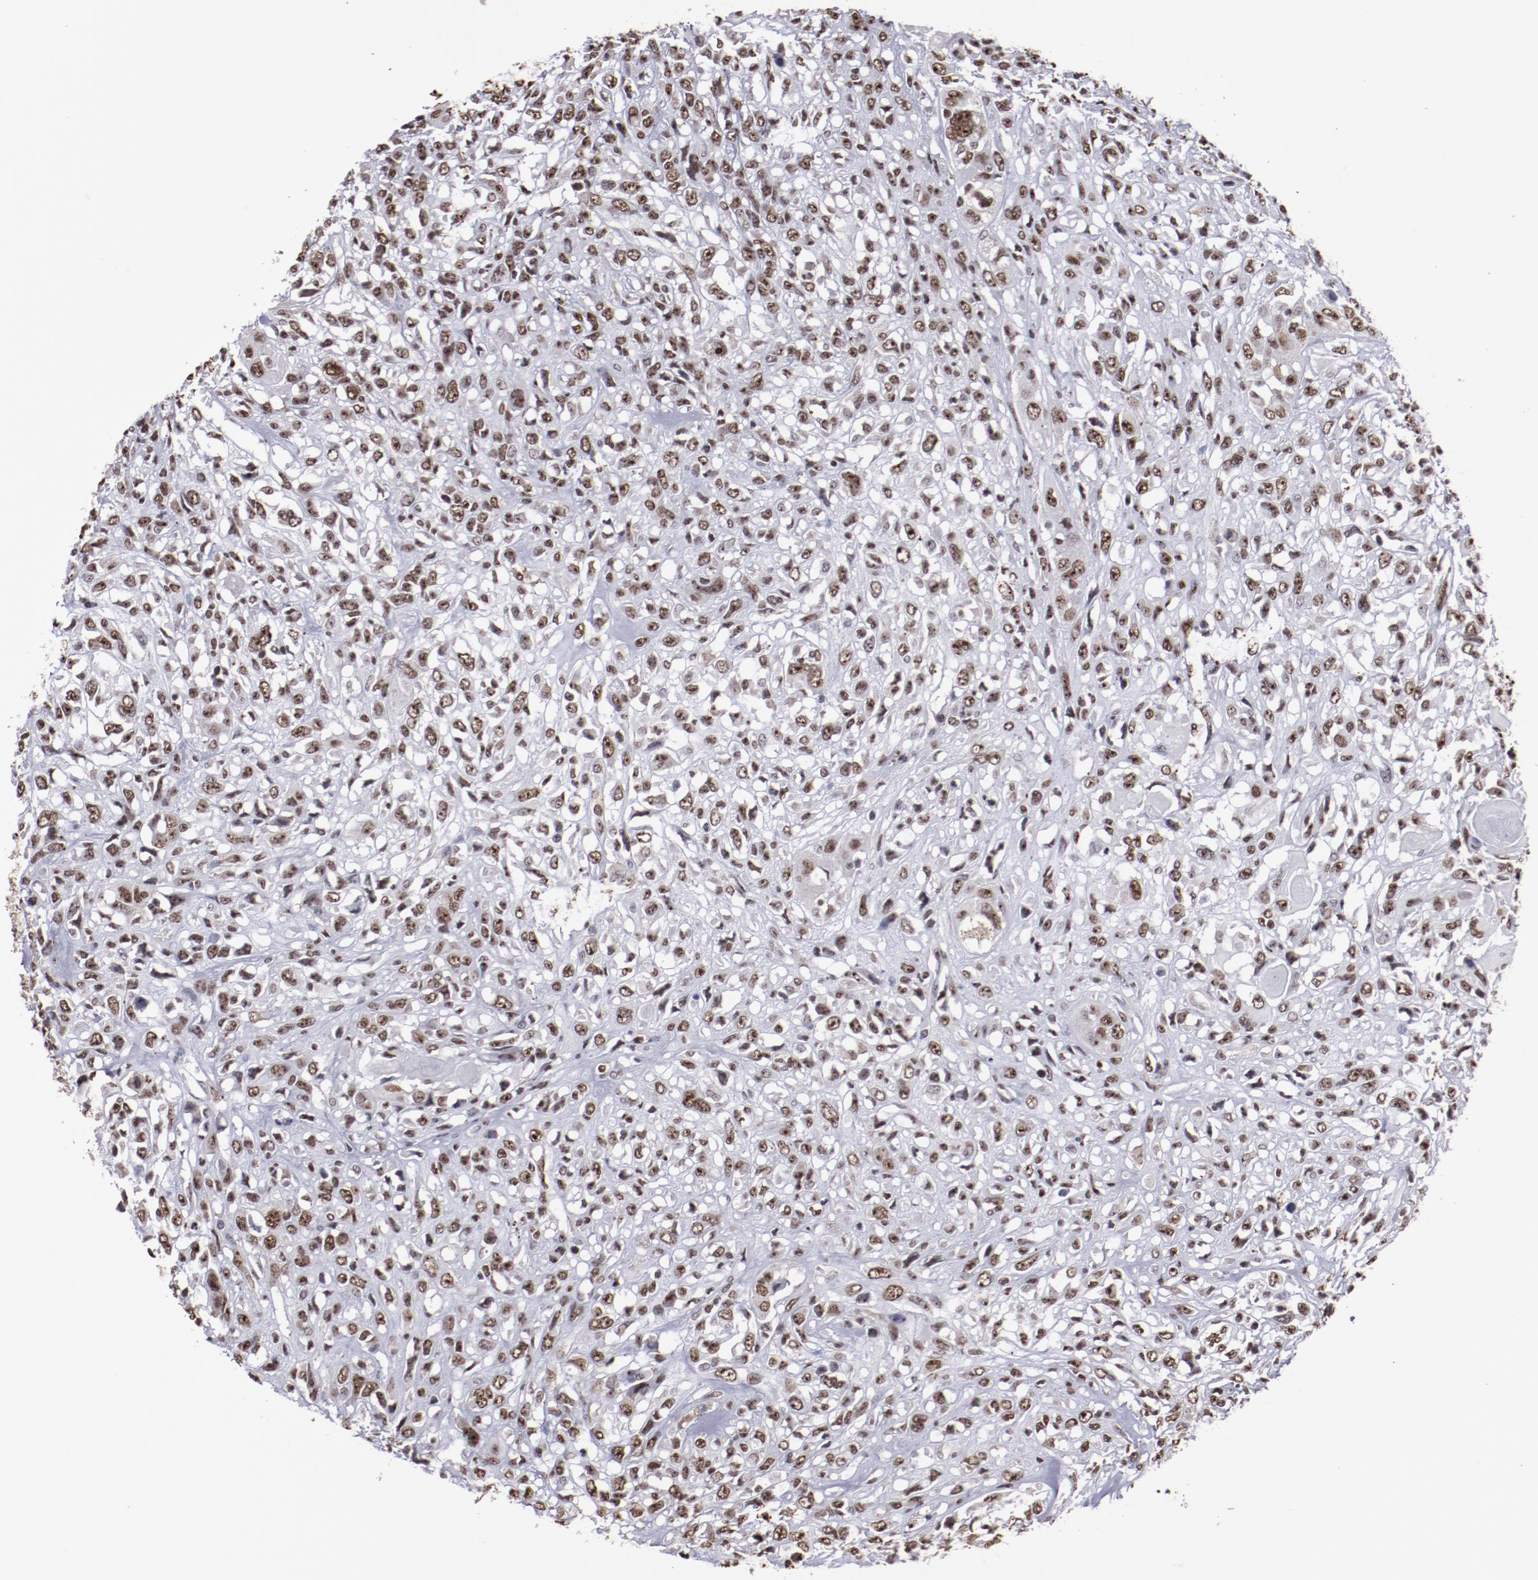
{"staining": {"intensity": "strong", "quantity": ">75%", "location": "nuclear"}, "tissue": "head and neck cancer", "cell_type": "Tumor cells", "image_type": "cancer", "snomed": [{"axis": "morphology", "description": "Neoplasm, malignant, NOS"}, {"axis": "topography", "description": "Salivary gland"}, {"axis": "topography", "description": "Head-Neck"}], "caption": "IHC staining of head and neck neoplasm (malignant), which exhibits high levels of strong nuclear positivity in about >75% of tumor cells indicating strong nuclear protein expression. The staining was performed using DAB (brown) for protein detection and nuclei were counterstained in hematoxylin (blue).", "gene": "HNRNPA2B1", "patient": {"sex": "male", "age": 43}}